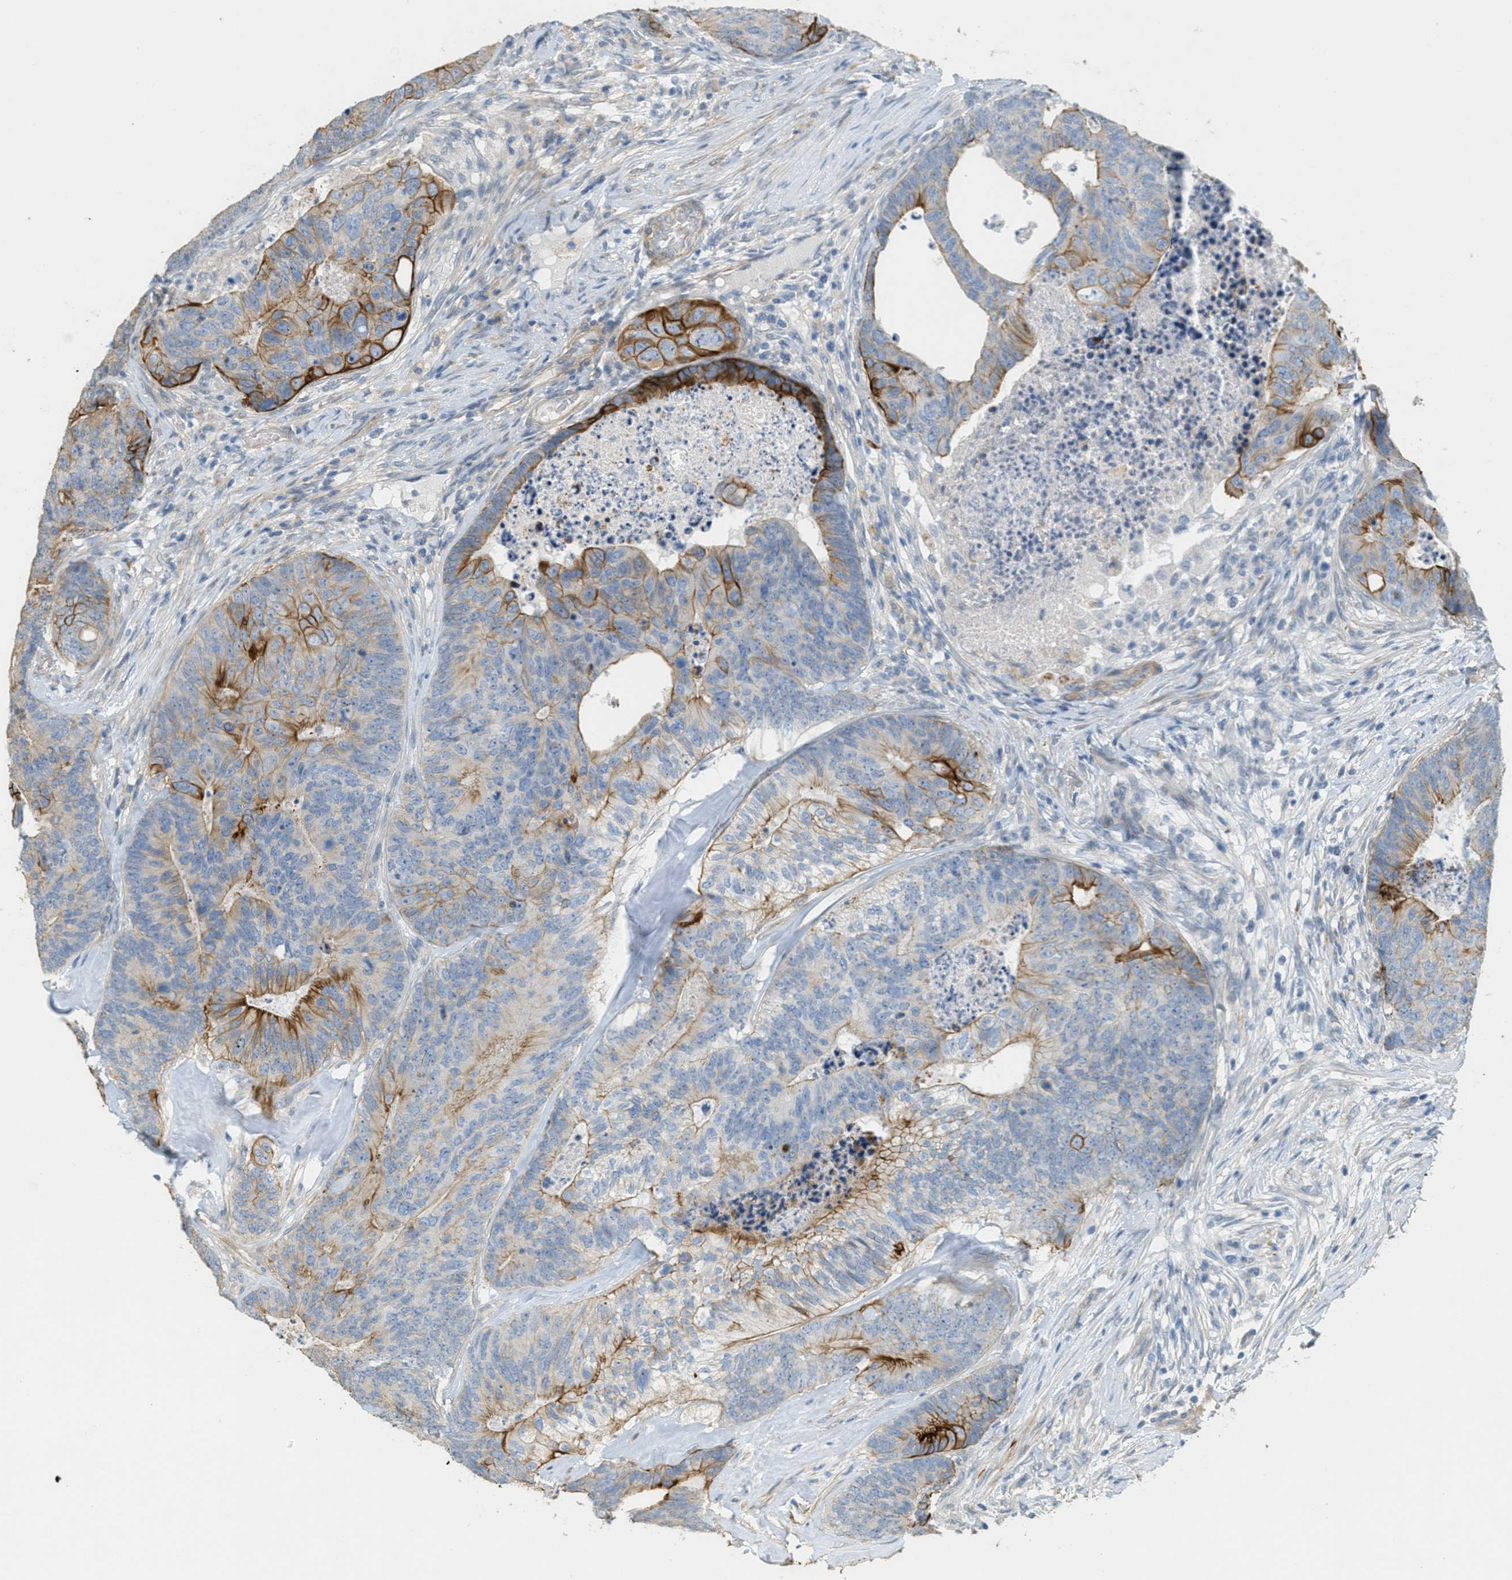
{"staining": {"intensity": "strong", "quantity": "25%-75%", "location": "cytoplasmic/membranous"}, "tissue": "colorectal cancer", "cell_type": "Tumor cells", "image_type": "cancer", "snomed": [{"axis": "morphology", "description": "Adenocarcinoma, NOS"}, {"axis": "topography", "description": "Colon"}], "caption": "IHC (DAB (3,3'-diaminobenzidine)) staining of colorectal adenocarcinoma reveals strong cytoplasmic/membranous protein staining in approximately 25%-75% of tumor cells.", "gene": "MRS2", "patient": {"sex": "female", "age": 67}}